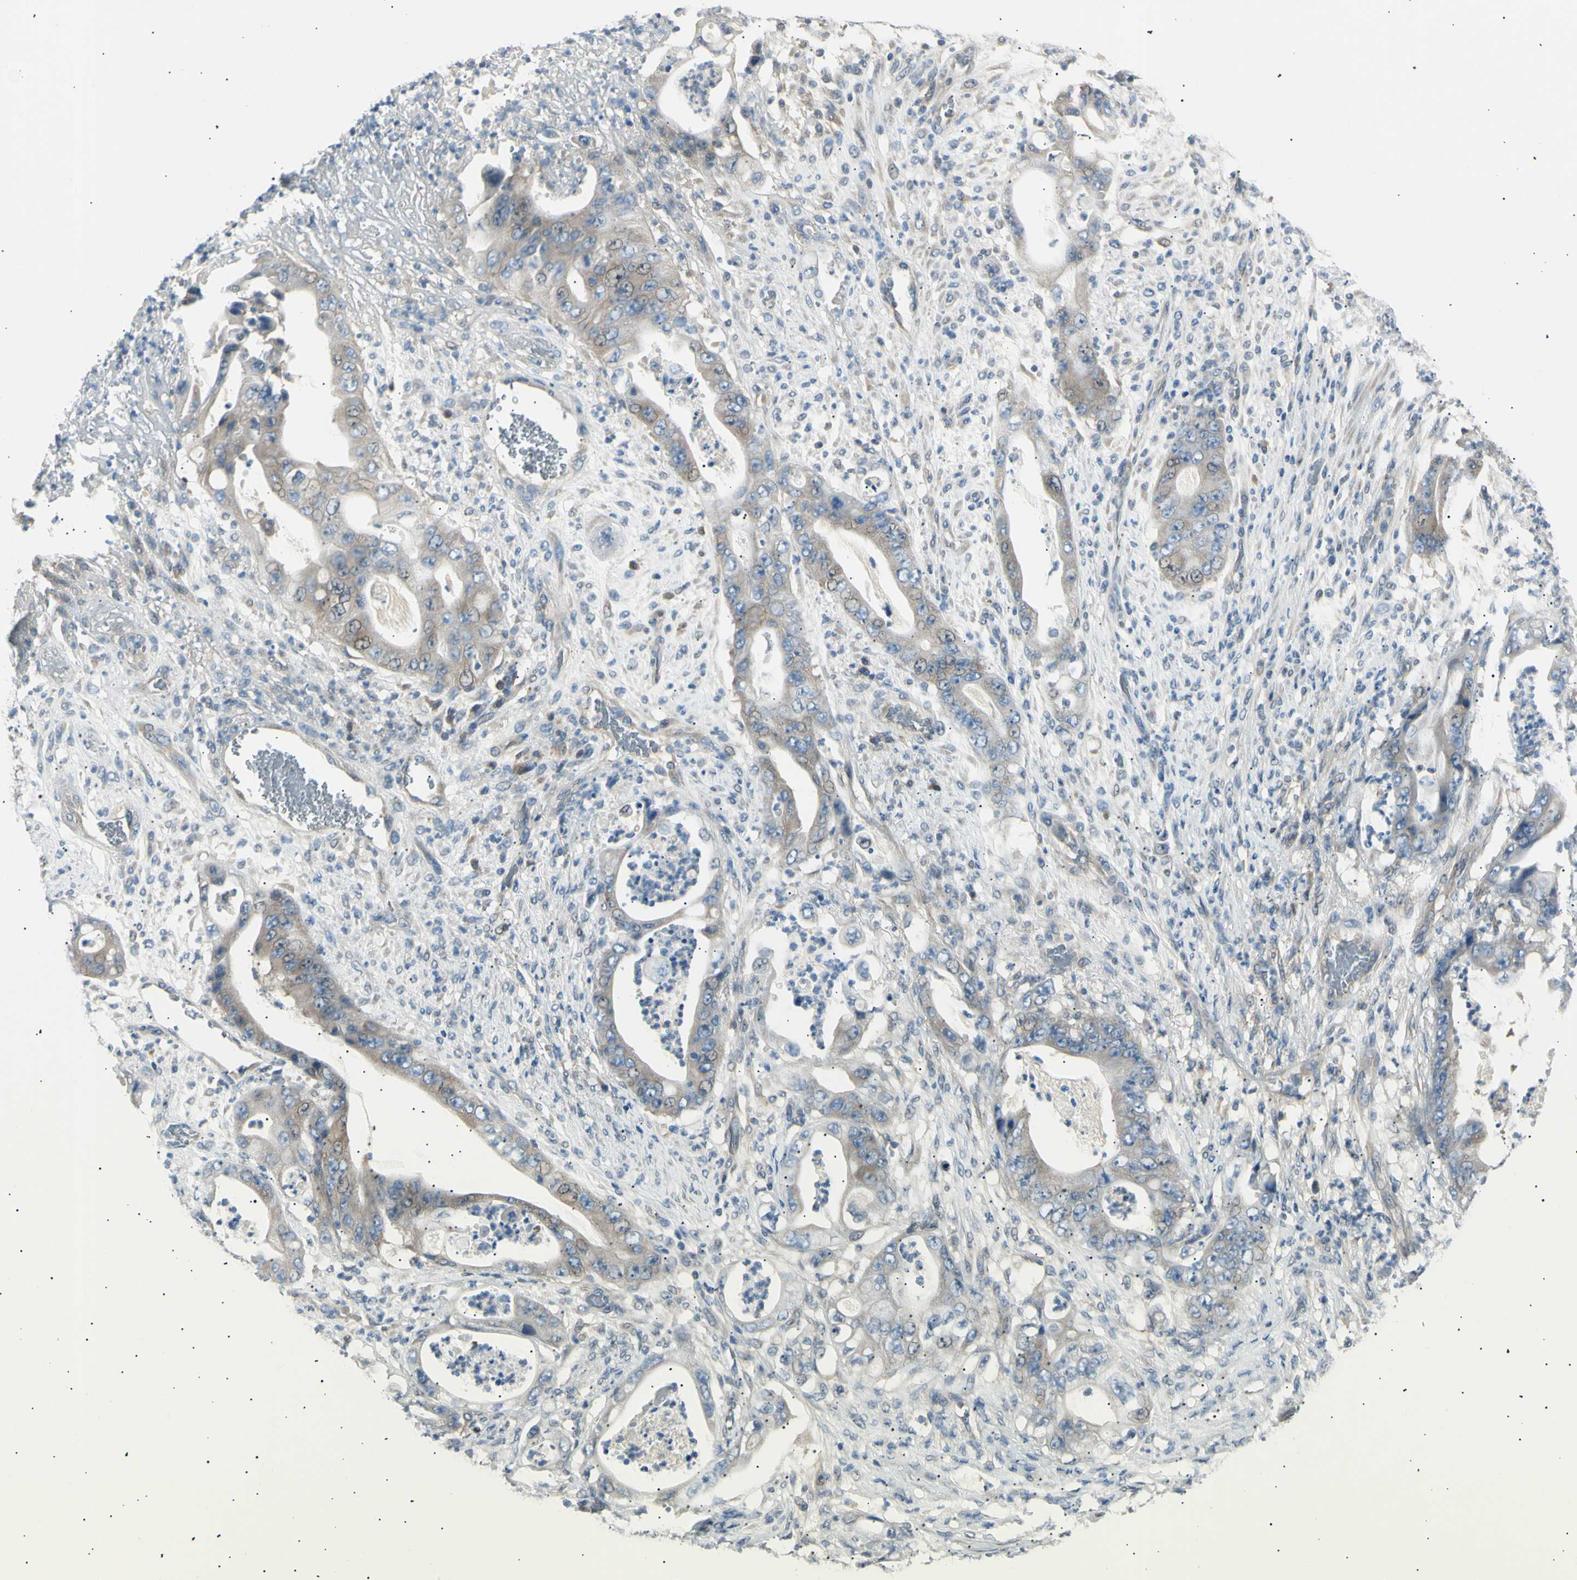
{"staining": {"intensity": "weak", "quantity": ">75%", "location": "cytoplasmic/membranous"}, "tissue": "stomach cancer", "cell_type": "Tumor cells", "image_type": "cancer", "snomed": [{"axis": "morphology", "description": "Adenocarcinoma, NOS"}, {"axis": "topography", "description": "Stomach"}], "caption": "A brown stain highlights weak cytoplasmic/membranous staining of a protein in stomach adenocarcinoma tumor cells.", "gene": "LHPP", "patient": {"sex": "female", "age": 73}}